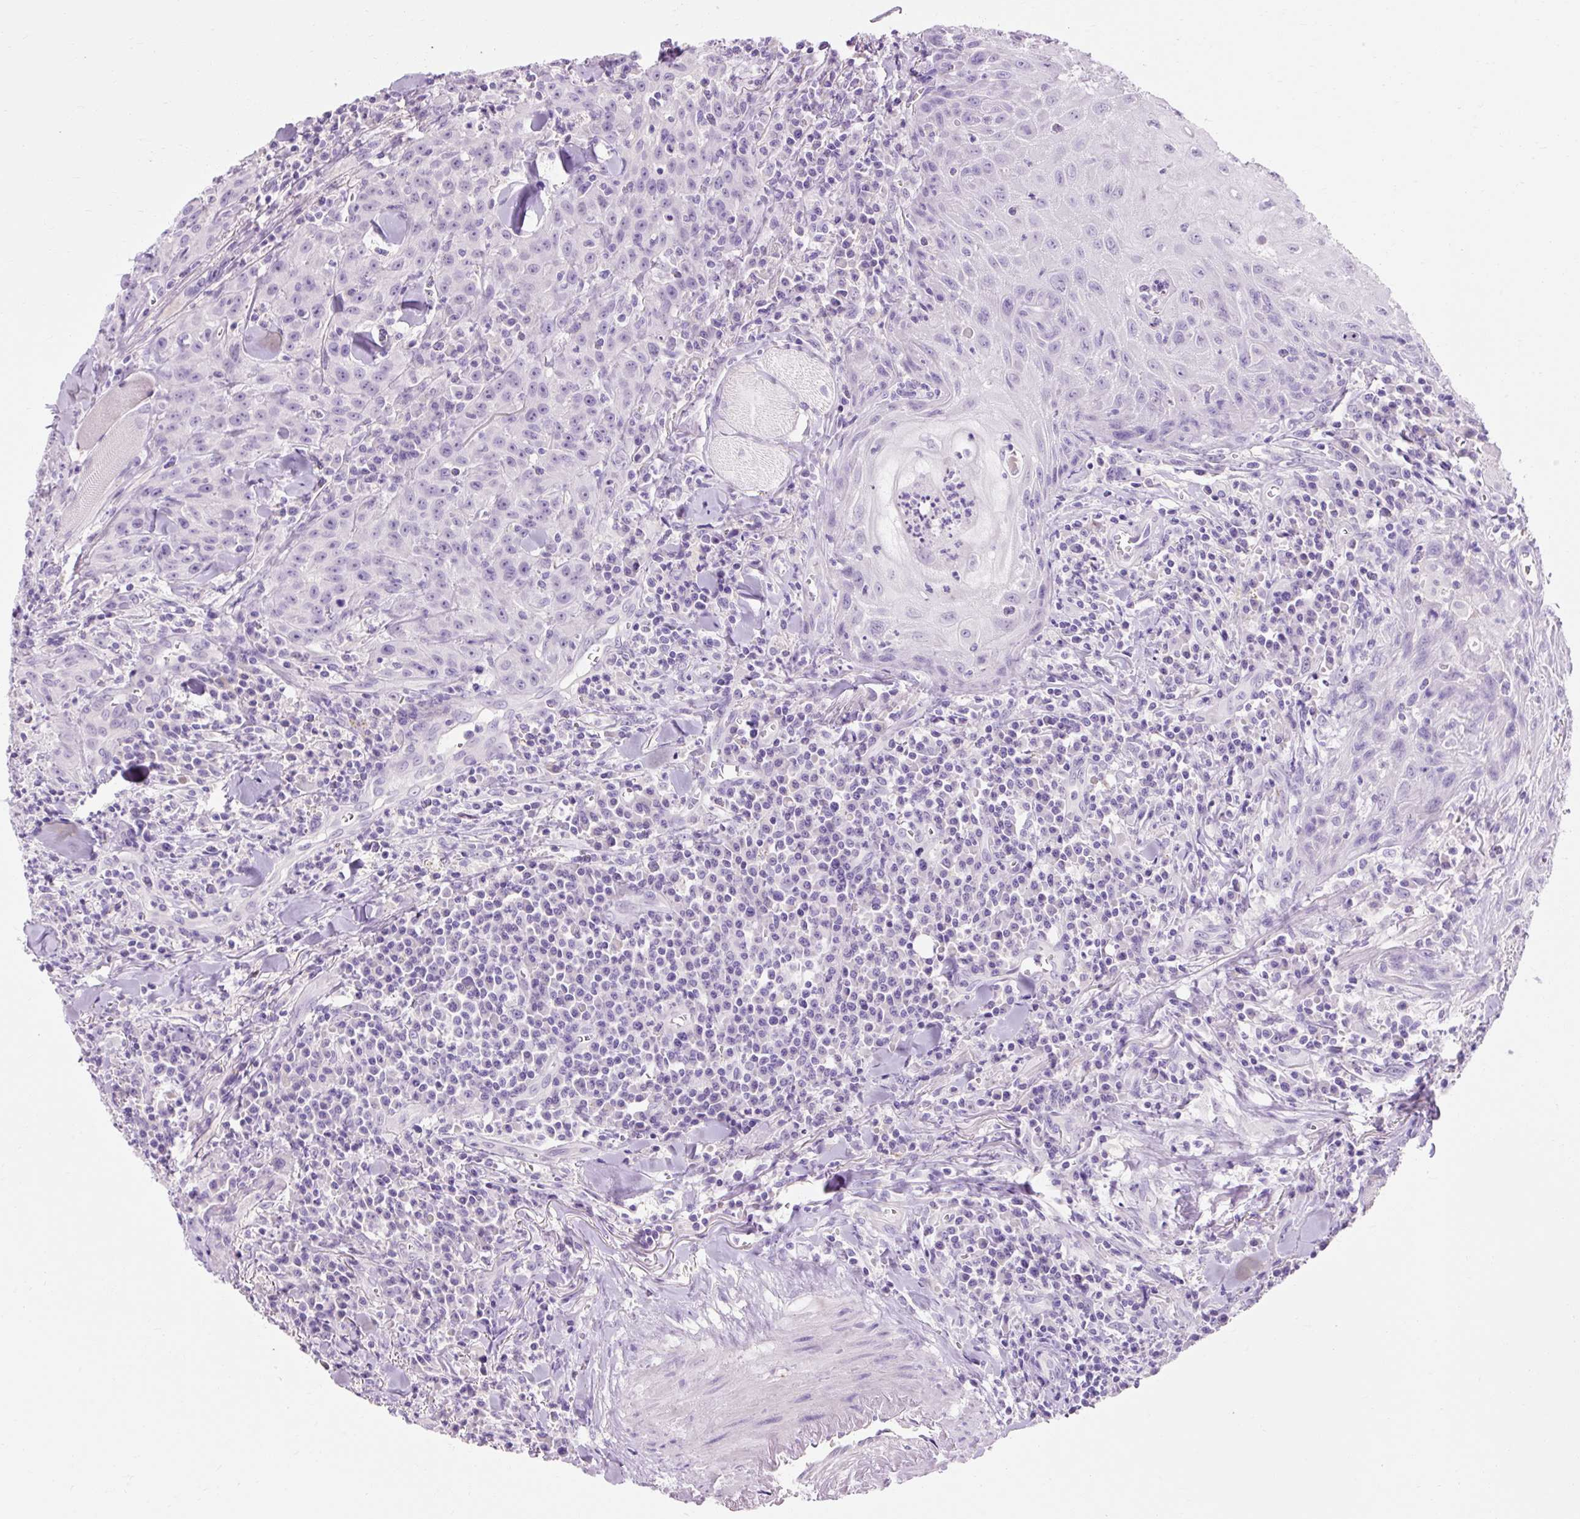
{"staining": {"intensity": "negative", "quantity": "none", "location": "none"}, "tissue": "head and neck cancer", "cell_type": "Tumor cells", "image_type": "cancer", "snomed": [{"axis": "morphology", "description": "Normal tissue, NOS"}, {"axis": "morphology", "description": "Squamous cell carcinoma, NOS"}, {"axis": "topography", "description": "Oral tissue"}, {"axis": "topography", "description": "Head-Neck"}], "caption": "This is a histopathology image of IHC staining of head and neck squamous cell carcinoma, which shows no staining in tumor cells. (DAB (3,3'-diaminobenzidine) immunohistochemistry (IHC) with hematoxylin counter stain).", "gene": "CLDN25", "patient": {"sex": "female", "age": 70}}